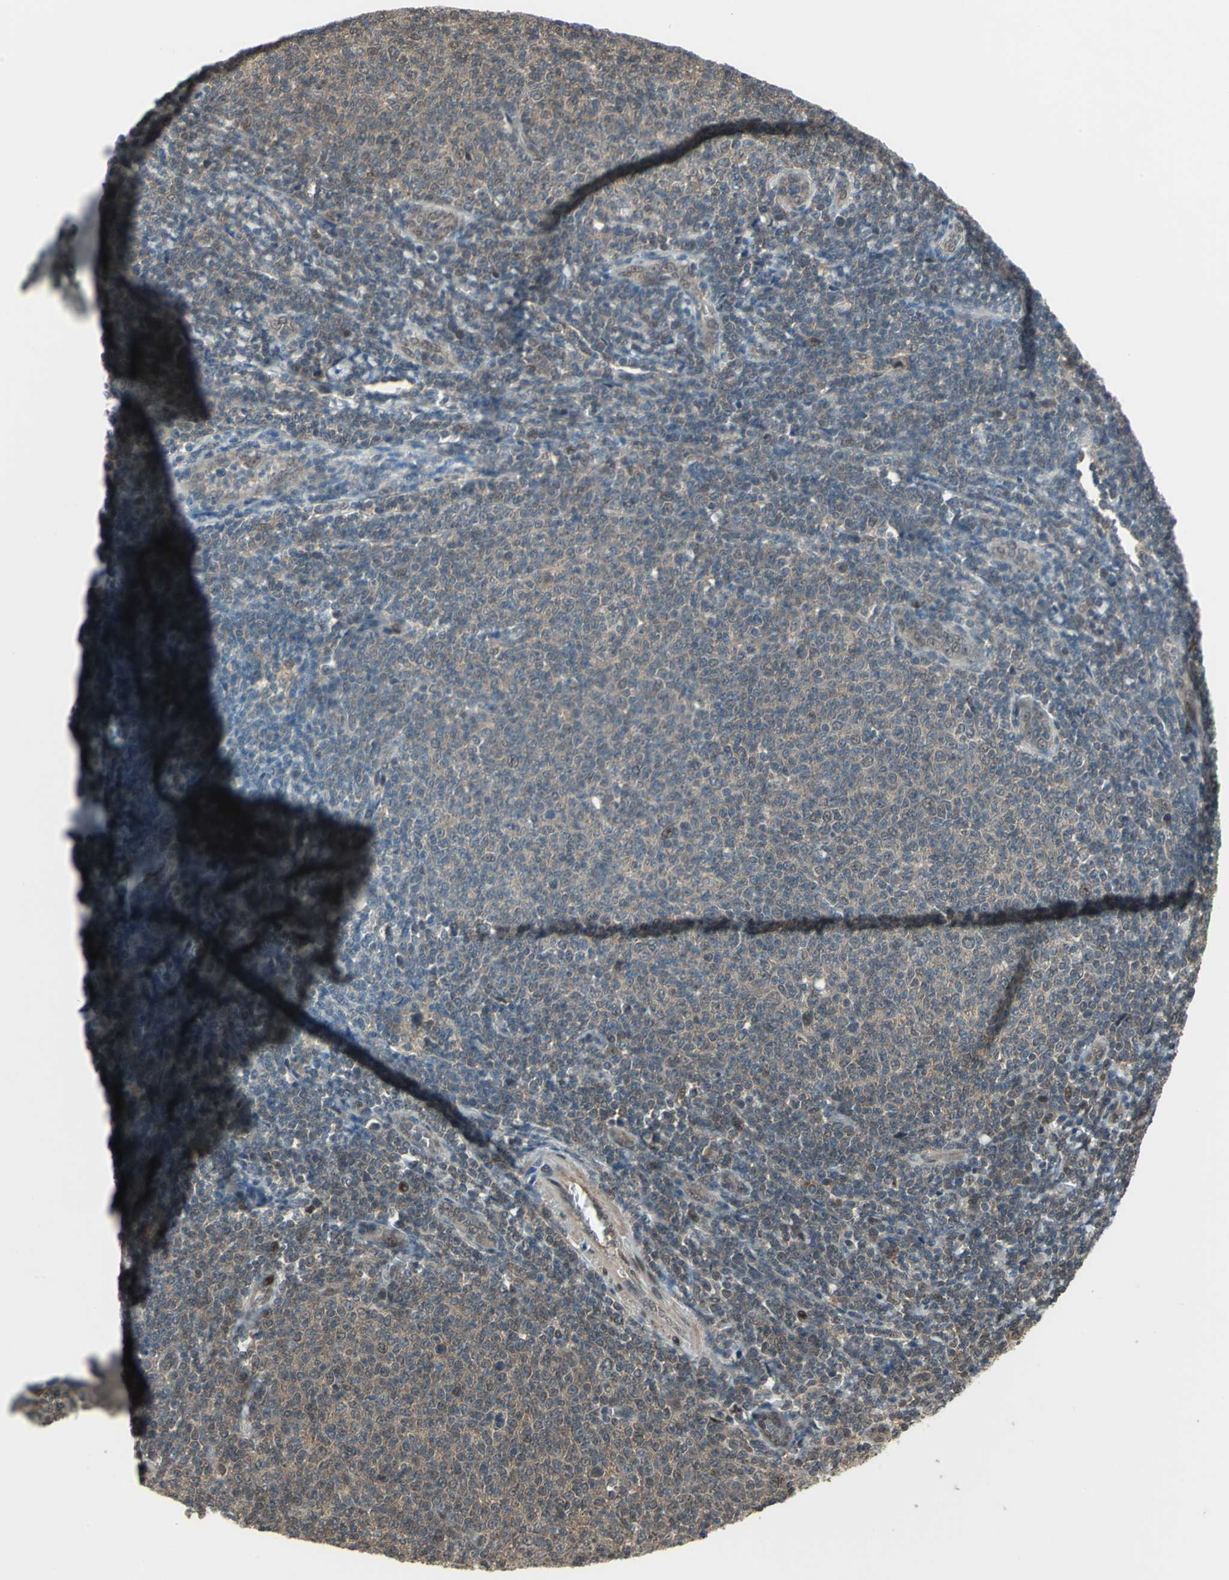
{"staining": {"intensity": "weak", "quantity": "25%-75%", "location": "cytoplasmic/membranous,nuclear"}, "tissue": "lymphoma", "cell_type": "Tumor cells", "image_type": "cancer", "snomed": [{"axis": "morphology", "description": "Malignant lymphoma, non-Hodgkin's type, Low grade"}, {"axis": "topography", "description": "Lymph node"}], "caption": "Lymphoma tissue reveals weak cytoplasmic/membranous and nuclear expression in about 25%-75% of tumor cells, visualized by immunohistochemistry. The staining is performed using DAB (3,3'-diaminobenzidine) brown chromogen to label protein expression. The nuclei are counter-stained blue using hematoxylin.", "gene": "COPS5", "patient": {"sex": "male", "age": 66}}